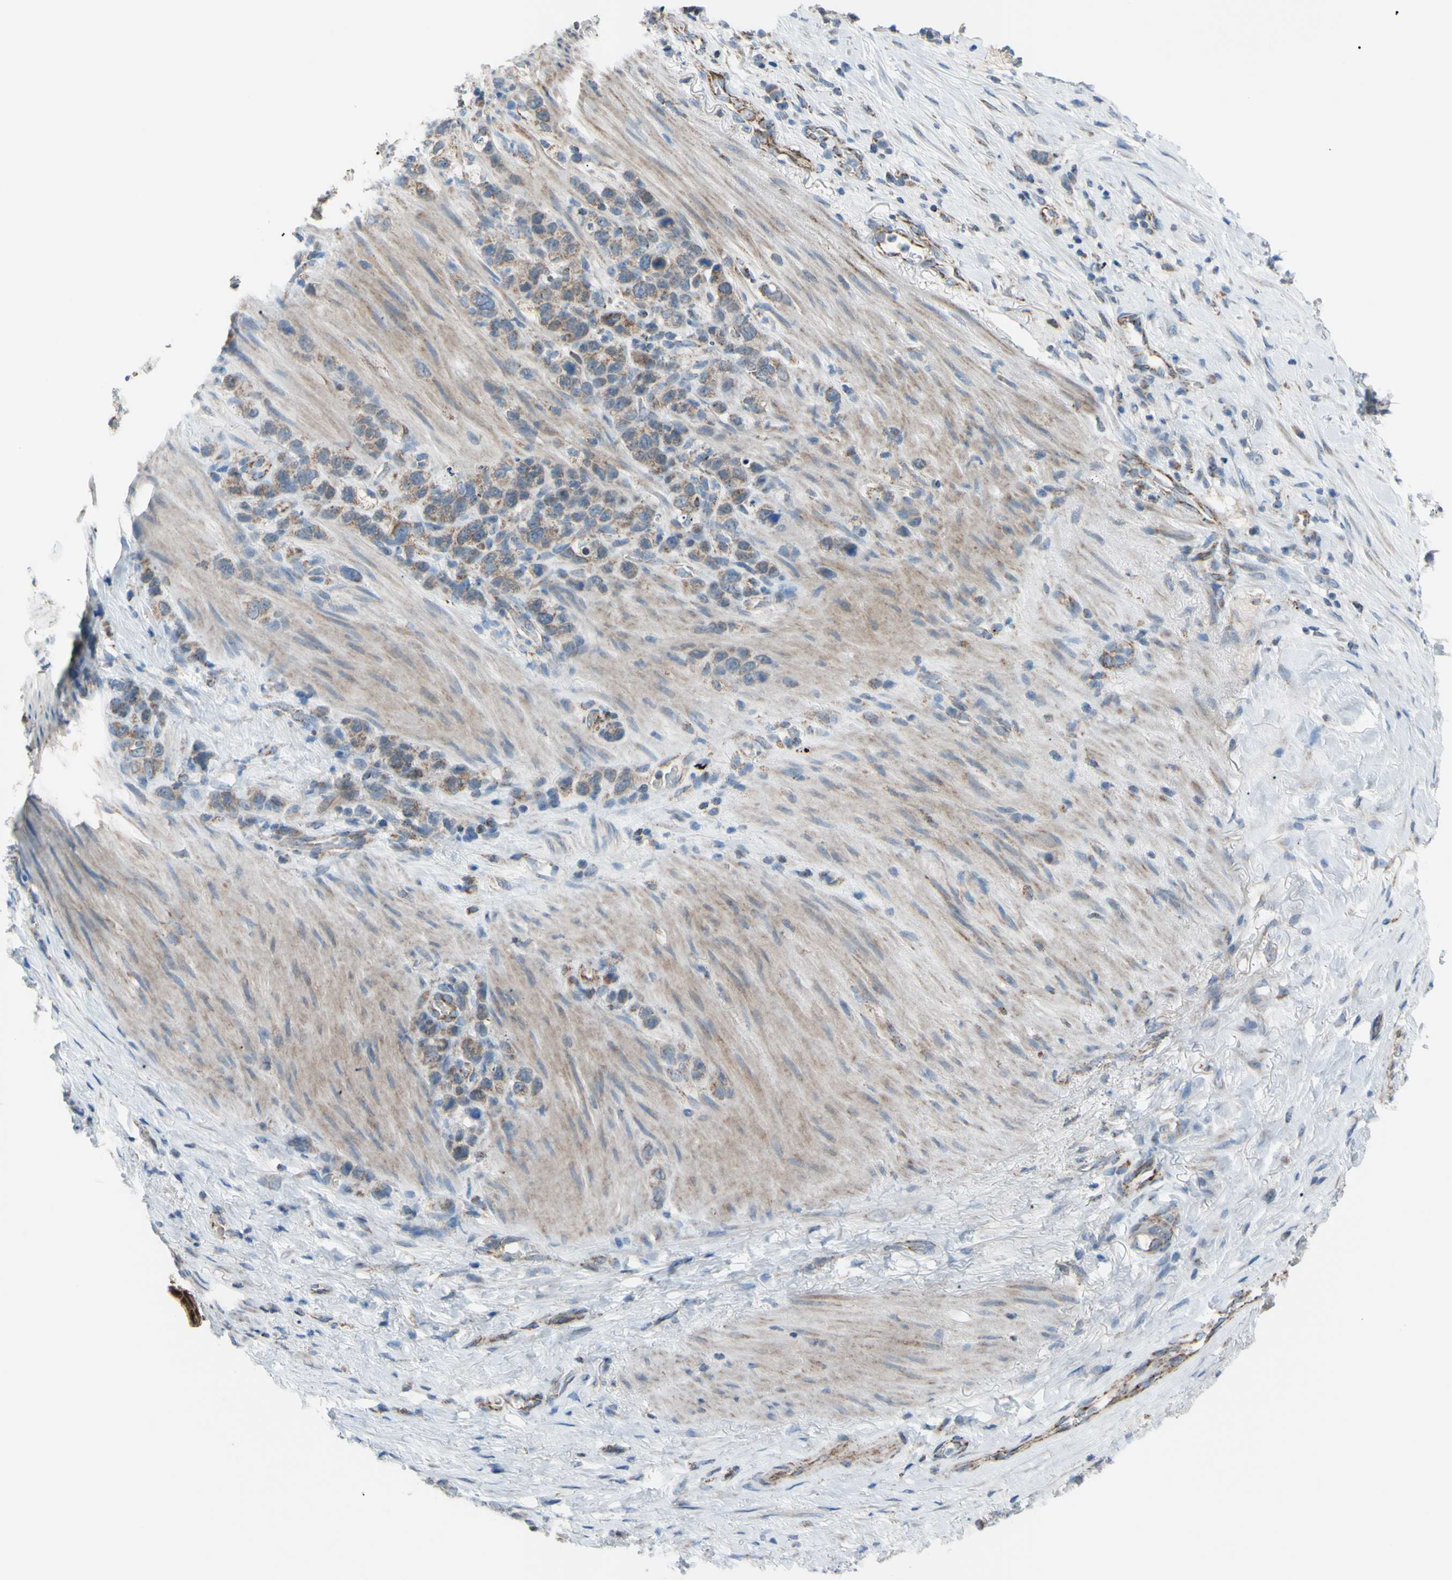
{"staining": {"intensity": "weak", "quantity": "25%-75%", "location": "cytoplasmic/membranous"}, "tissue": "stomach cancer", "cell_type": "Tumor cells", "image_type": "cancer", "snomed": [{"axis": "morphology", "description": "Adenocarcinoma, NOS"}, {"axis": "morphology", "description": "Adenocarcinoma, High grade"}, {"axis": "topography", "description": "Stomach, upper"}, {"axis": "topography", "description": "Stomach, lower"}], "caption": "This image displays IHC staining of adenocarcinoma (stomach), with low weak cytoplasmic/membranous positivity in approximately 25%-75% of tumor cells.", "gene": "GLT8D1", "patient": {"sex": "female", "age": 65}}